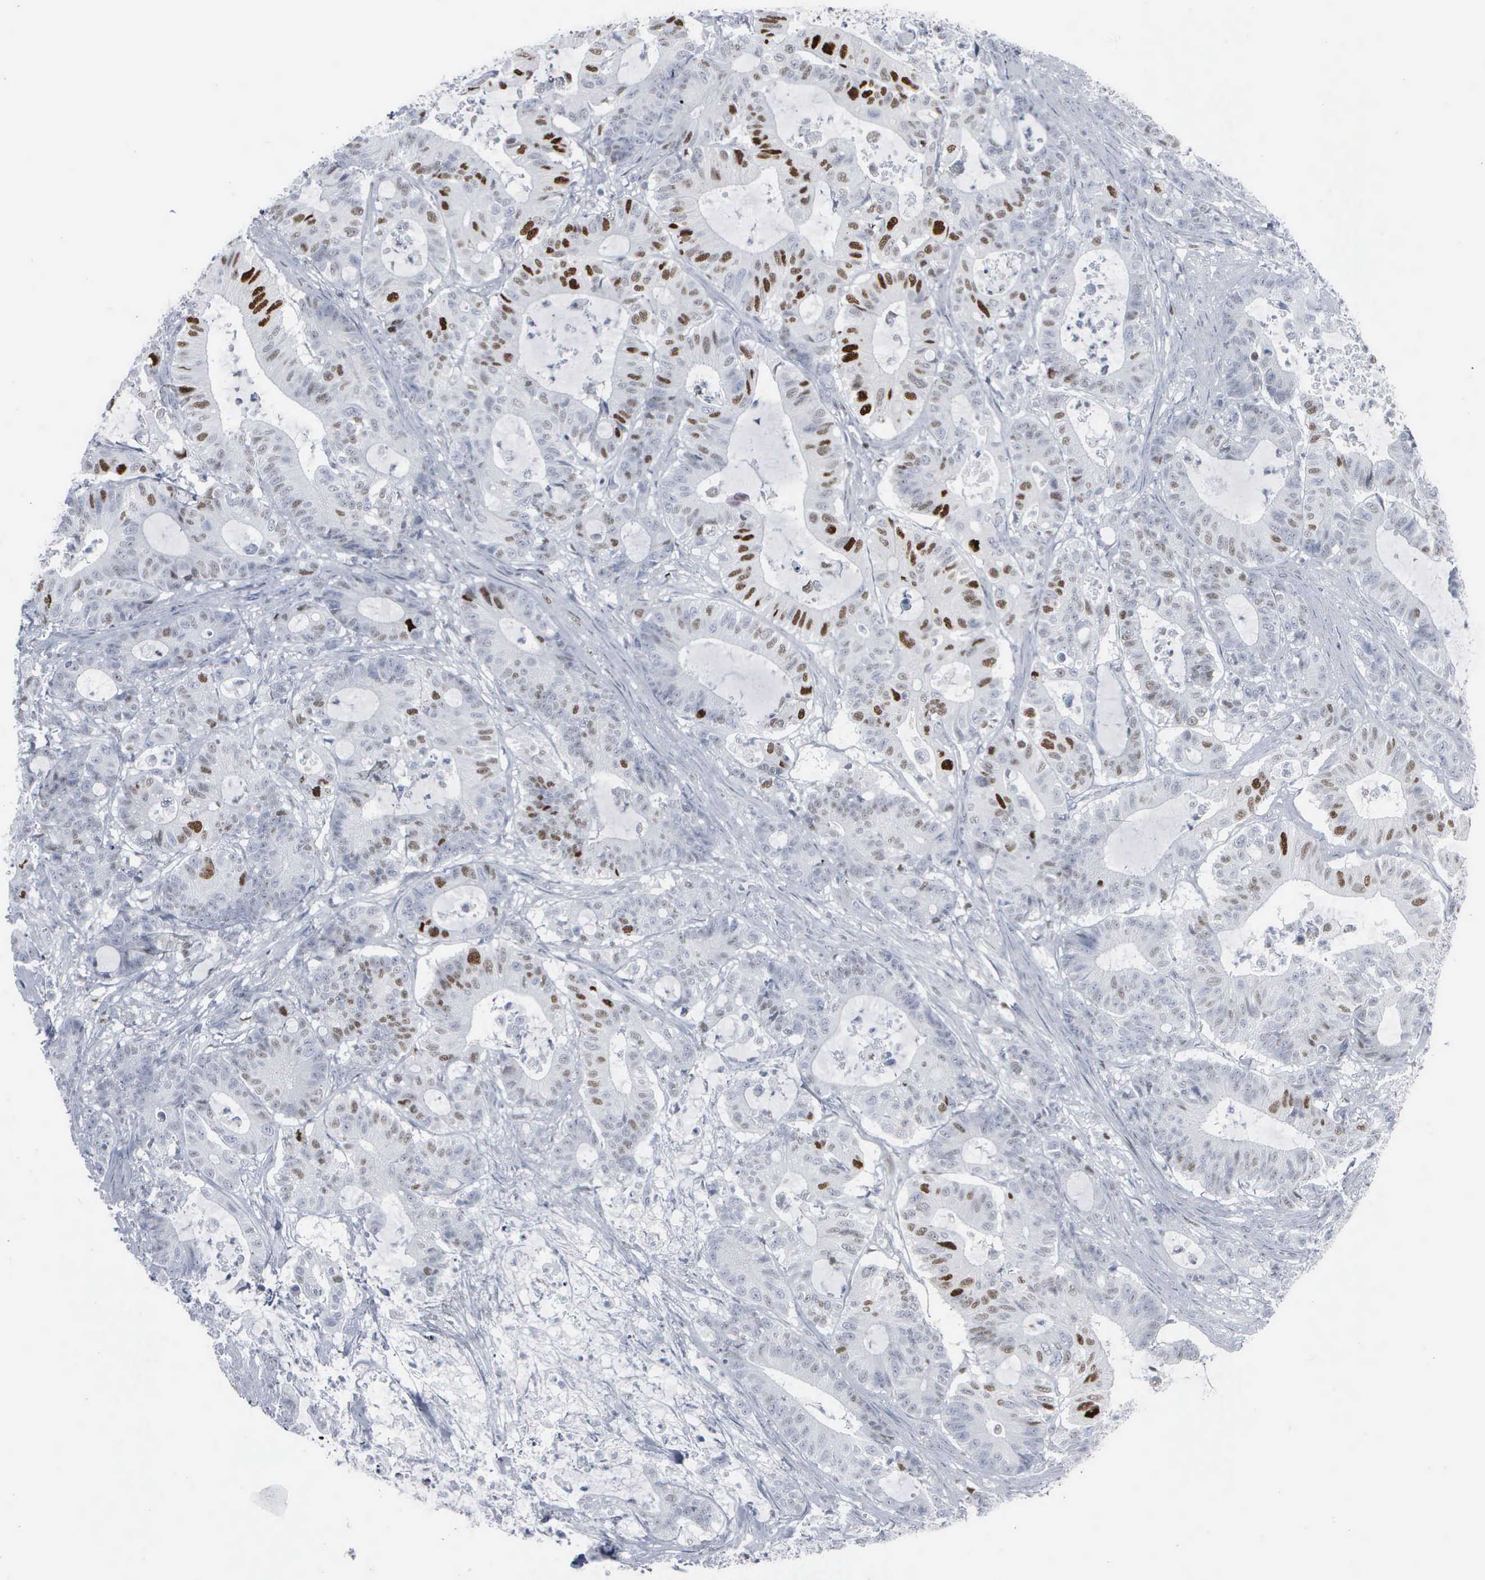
{"staining": {"intensity": "strong", "quantity": "<25%", "location": "nuclear"}, "tissue": "colorectal cancer", "cell_type": "Tumor cells", "image_type": "cancer", "snomed": [{"axis": "morphology", "description": "Adenocarcinoma, NOS"}, {"axis": "topography", "description": "Colon"}], "caption": "Colorectal adenocarcinoma was stained to show a protein in brown. There is medium levels of strong nuclear expression in approximately <25% of tumor cells. (IHC, brightfield microscopy, high magnification).", "gene": "CCND3", "patient": {"sex": "female", "age": 84}}